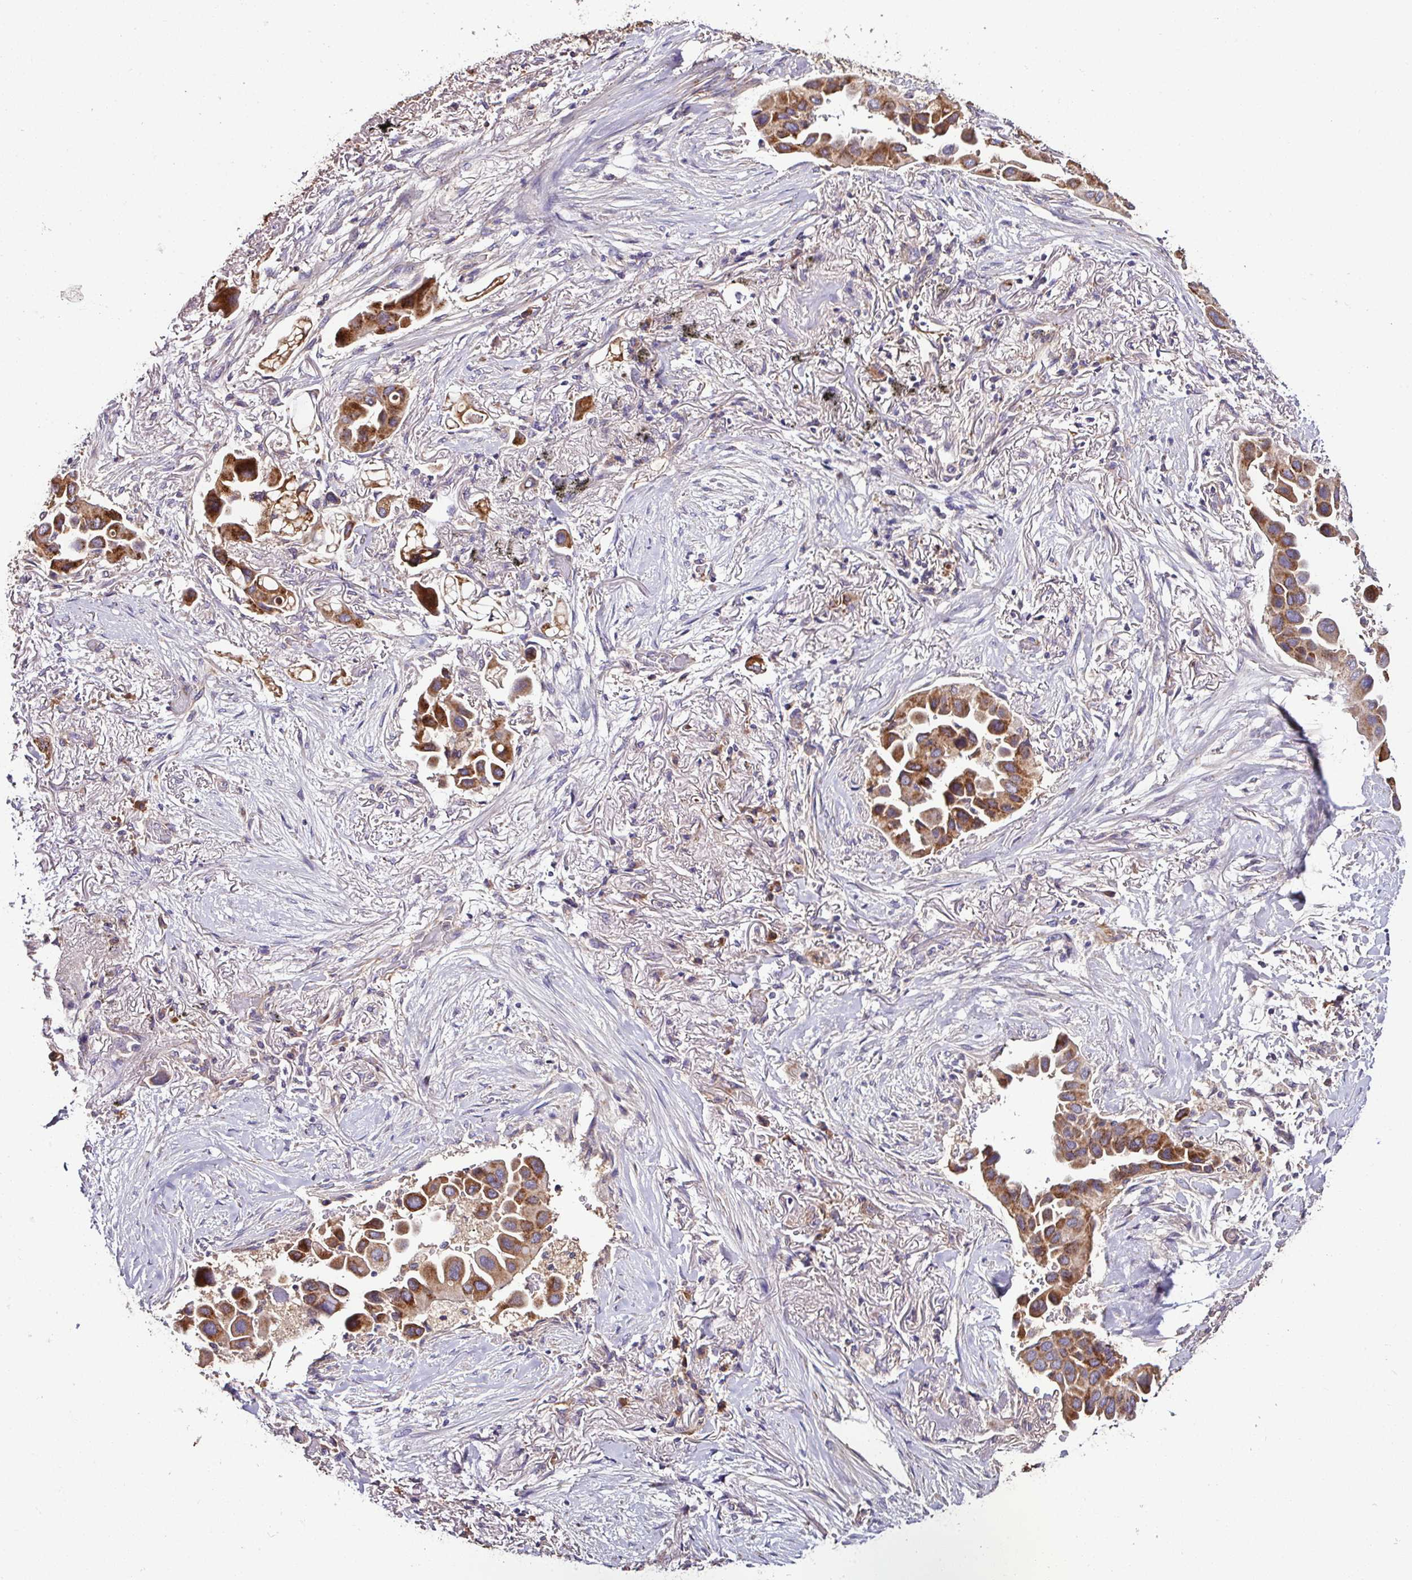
{"staining": {"intensity": "moderate", "quantity": ">75%", "location": "cytoplasmic/membranous"}, "tissue": "lung cancer", "cell_type": "Tumor cells", "image_type": "cancer", "snomed": [{"axis": "morphology", "description": "Adenocarcinoma, NOS"}, {"axis": "topography", "description": "Lung"}], "caption": "Lung cancer tissue exhibits moderate cytoplasmic/membranous staining in about >75% of tumor cells, visualized by immunohistochemistry. (brown staining indicates protein expression, while blue staining denotes nuclei).", "gene": "CPD", "patient": {"sex": "female", "age": 76}}